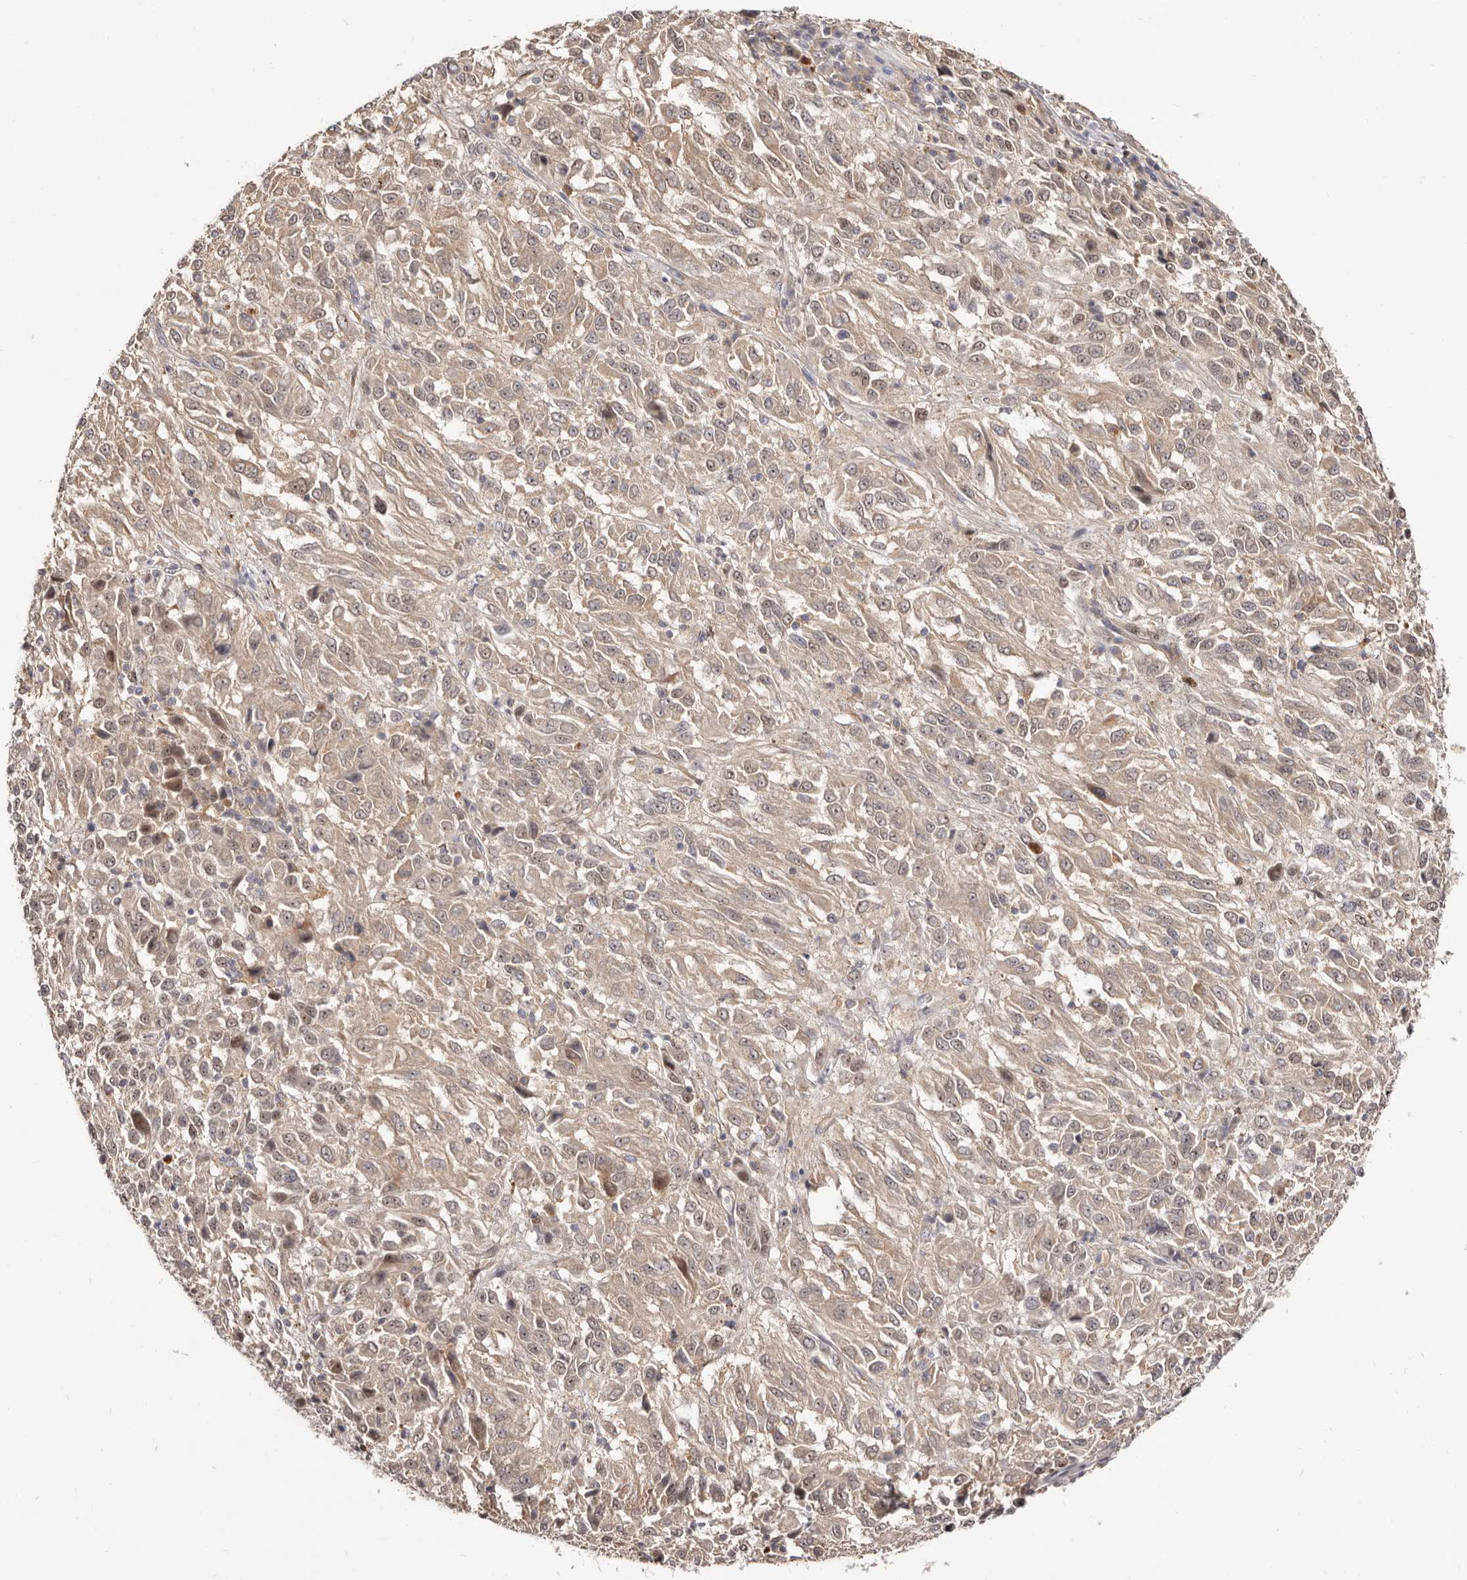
{"staining": {"intensity": "weak", "quantity": ">75%", "location": "cytoplasmic/membranous,nuclear"}, "tissue": "melanoma", "cell_type": "Tumor cells", "image_type": "cancer", "snomed": [{"axis": "morphology", "description": "Malignant melanoma, Metastatic site"}, {"axis": "topography", "description": "Lung"}], "caption": "Tumor cells display low levels of weak cytoplasmic/membranous and nuclear expression in about >75% of cells in human malignant melanoma (metastatic site).", "gene": "TC2N", "patient": {"sex": "male", "age": 64}}